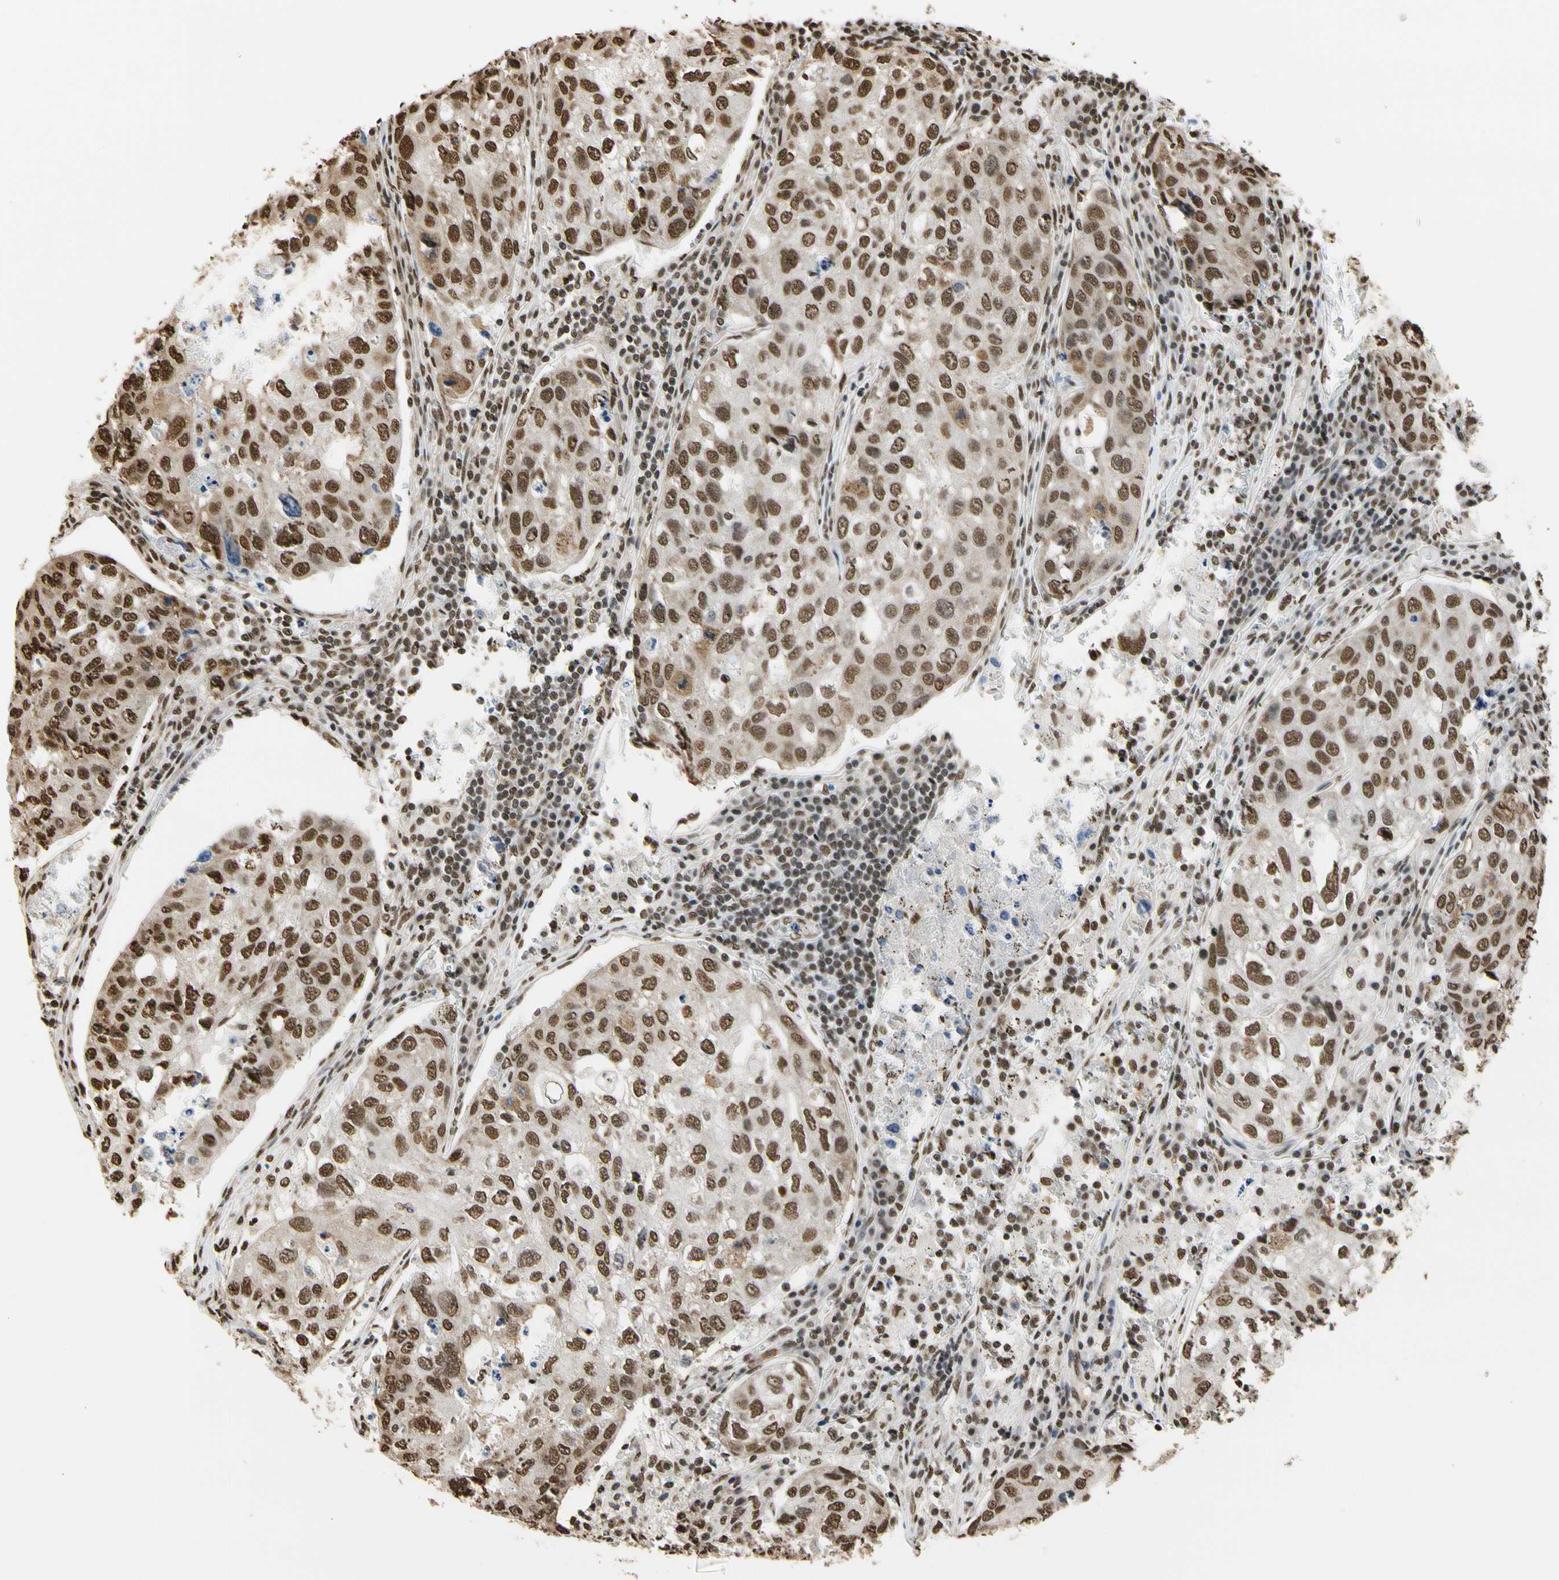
{"staining": {"intensity": "strong", "quantity": ">75%", "location": "nuclear"}, "tissue": "urothelial cancer", "cell_type": "Tumor cells", "image_type": "cancer", "snomed": [{"axis": "morphology", "description": "Urothelial carcinoma, High grade"}, {"axis": "topography", "description": "Lymph node"}, {"axis": "topography", "description": "Urinary bladder"}], "caption": "Human urothelial cancer stained for a protein (brown) shows strong nuclear positive positivity in about >75% of tumor cells.", "gene": "HNRNPK", "patient": {"sex": "male", "age": 51}}